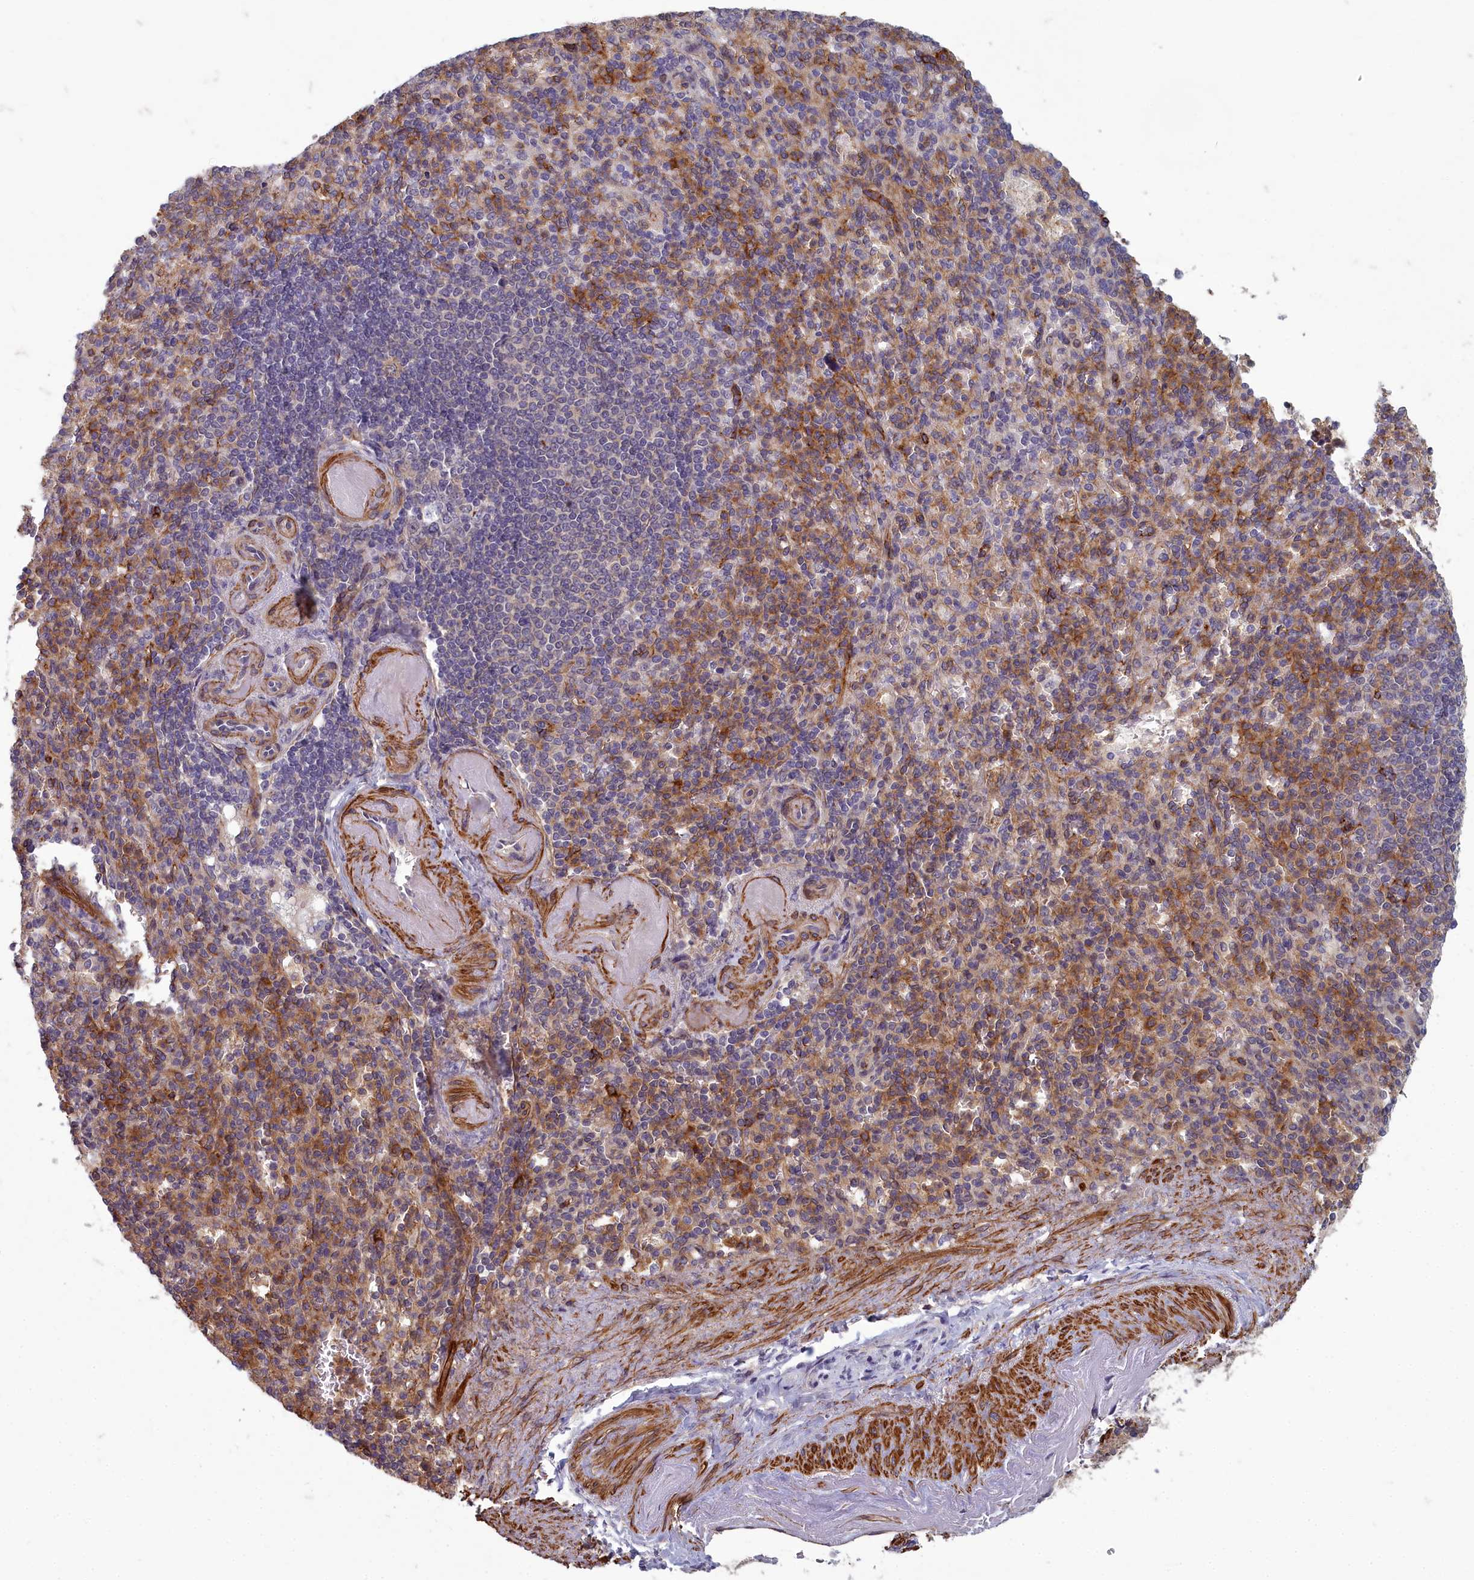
{"staining": {"intensity": "moderate", "quantity": "<25%", "location": "cytoplasmic/membranous"}, "tissue": "spleen", "cell_type": "Cells in red pulp", "image_type": "normal", "snomed": [{"axis": "morphology", "description": "Normal tissue, NOS"}, {"axis": "topography", "description": "Spleen"}], "caption": "Benign spleen demonstrates moderate cytoplasmic/membranous expression in approximately <25% of cells in red pulp, visualized by immunohistochemistry. (Stains: DAB (3,3'-diaminobenzidine) in brown, nuclei in blue, Microscopy: brightfield microscopy at high magnification).", "gene": "ZNF626", "patient": {"sex": "female", "age": 74}}